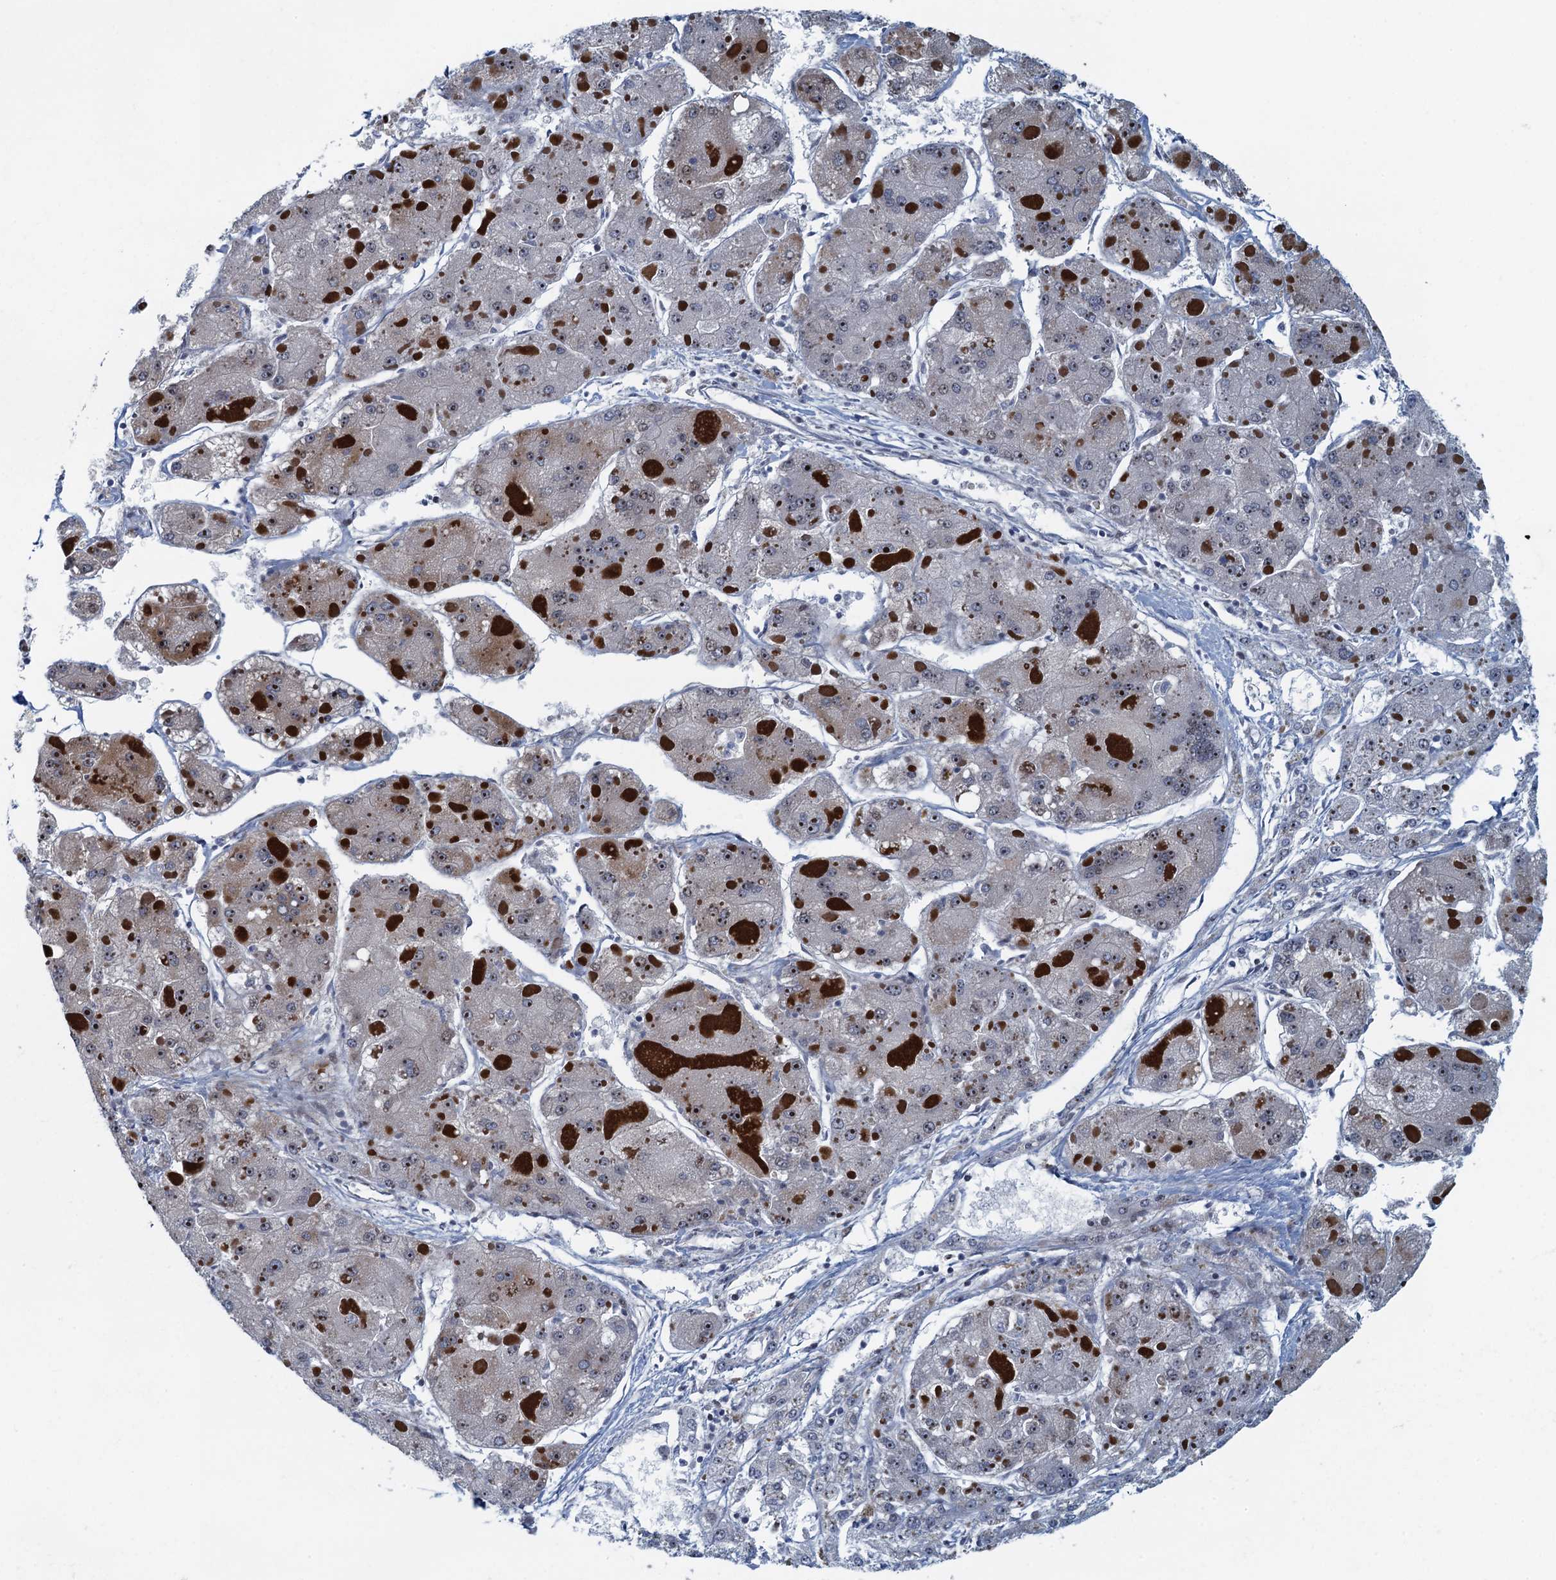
{"staining": {"intensity": "weak", "quantity": "<25%", "location": "cytoplasmic/membranous,nuclear"}, "tissue": "liver cancer", "cell_type": "Tumor cells", "image_type": "cancer", "snomed": [{"axis": "morphology", "description": "Carcinoma, Hepatocellular, NOS"}, {"axis": "topography", "description": "Liver"}], "caption": "Liver cancer (hepatocellular carcinoma) was stained to show a protein in brown. There is no significant staining in tumor cells.", "gene": "CCDC34", "patient": {"sex": "female", "age": 73}}